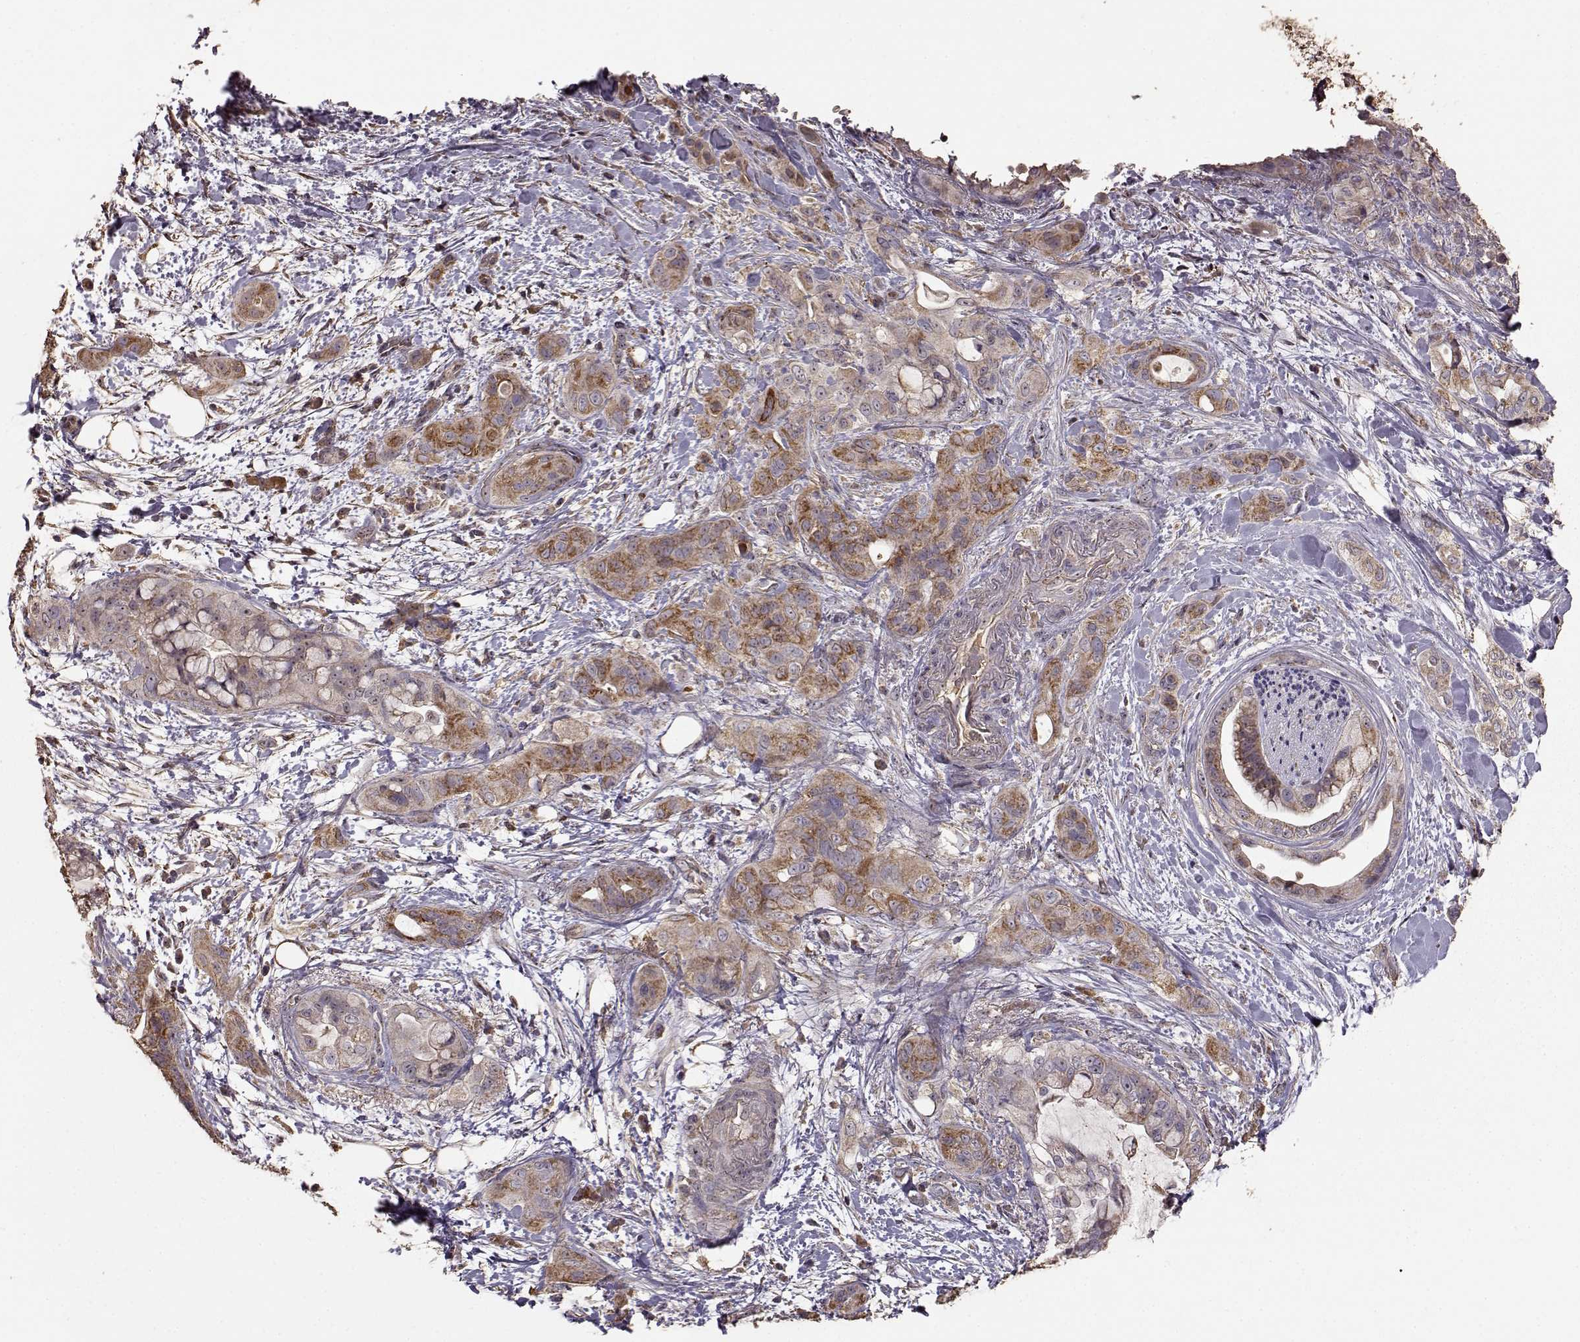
{"staining": {"intensity": "moderate", "quantity": ">75%", "location": "cytoplasmic/membranous"}, "tissue": "pancreatic cancer", "cell_type": "Tumor cells", "image_type": "cancer", "snomed": [{"axis": "morphology", "description": "Adenocarcinoma, NOS"}, {"axis": "topography", "description": "Pancreas"}], "caption": "This image demonstrates adenocarcinoma (pancreatic) stained with immunohistochemistry to label a protein in brown. The cytoplasmic/membranous of tumor cells show moderate positivity for the protein. Nuclei are counter-stained blue.", "gene": "PTGES2", "patient": {"sex": "male", "age": 71}}